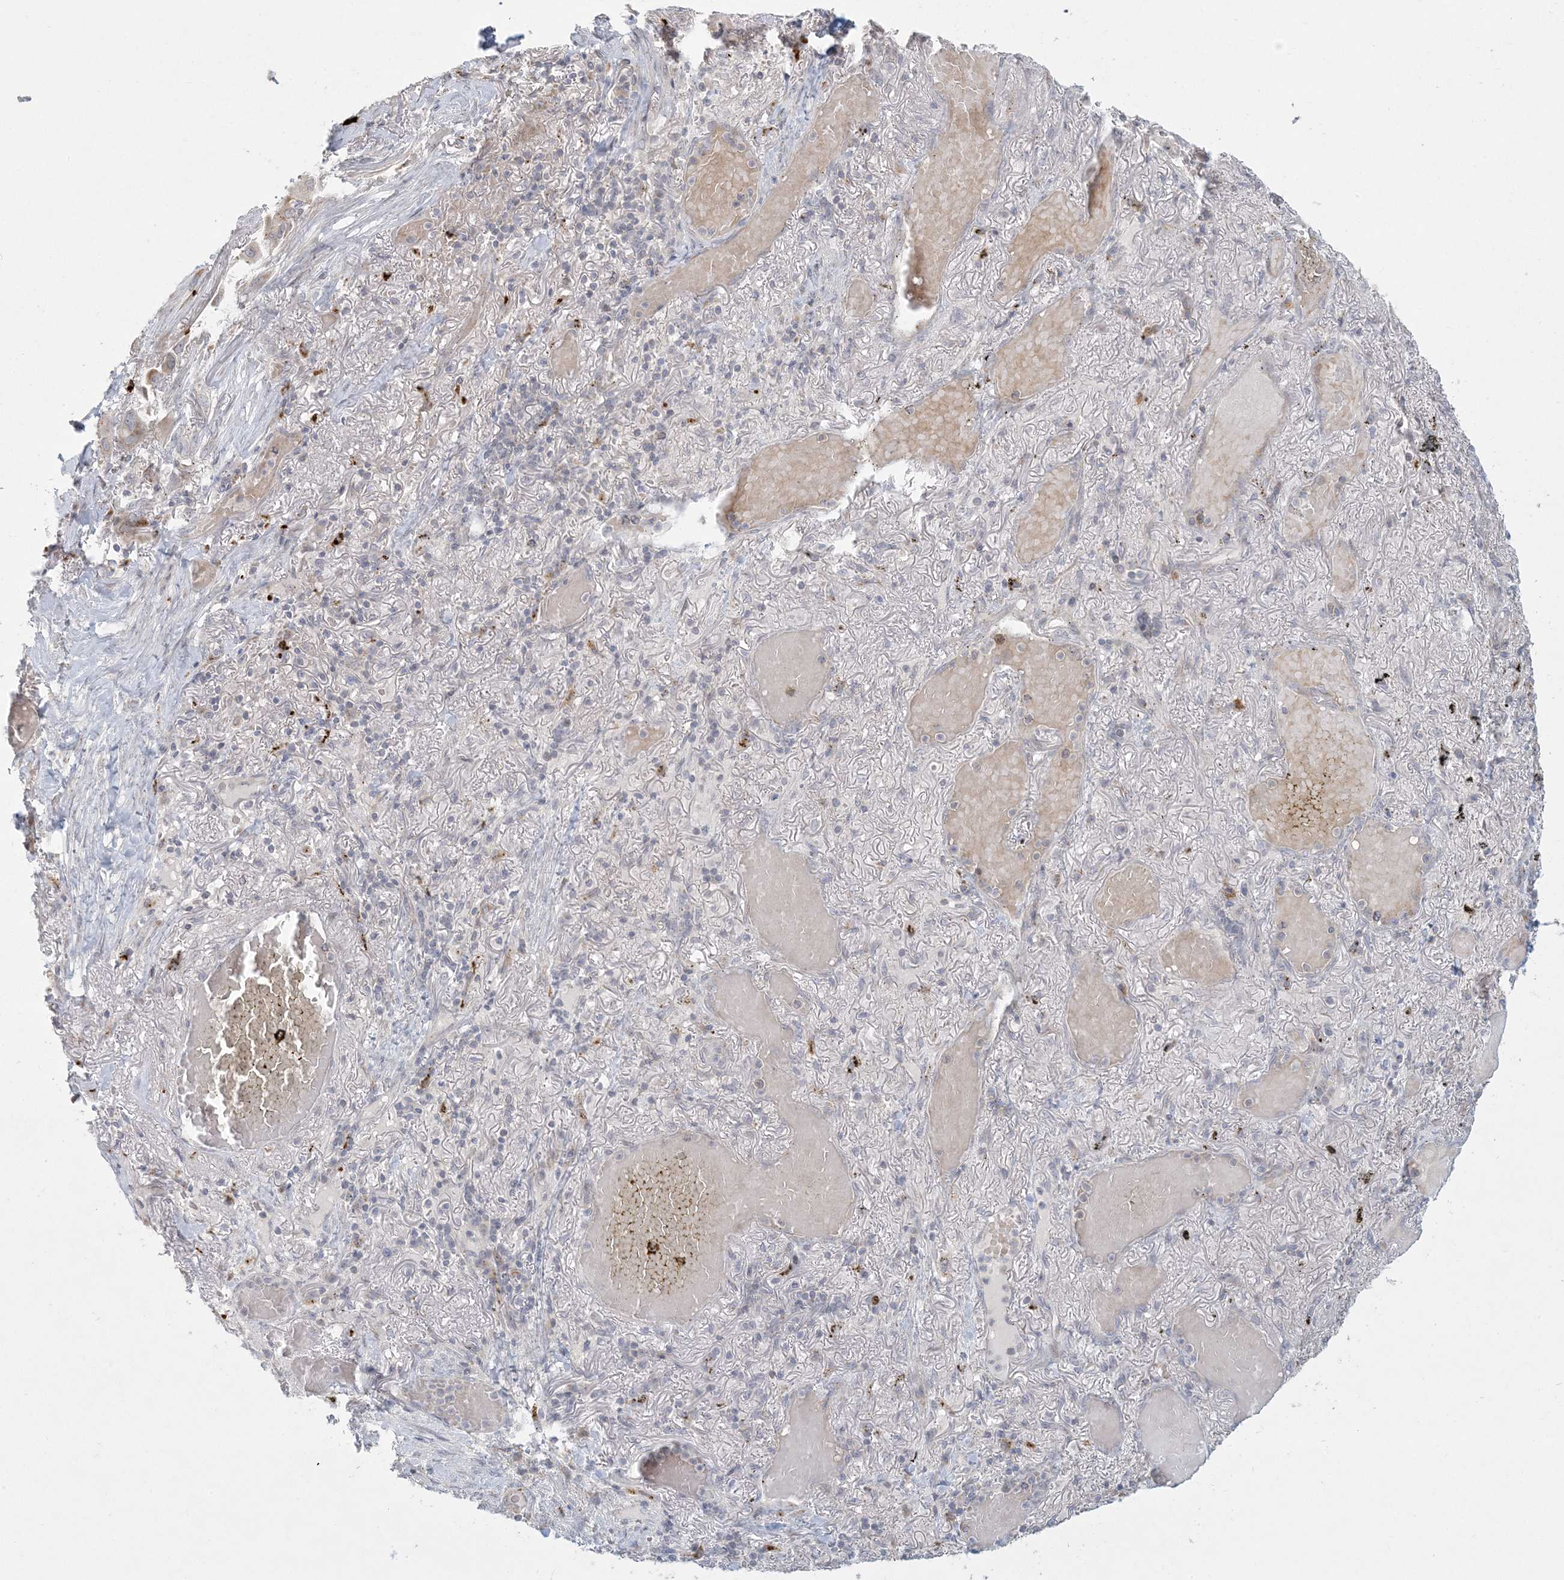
{"staining": {"intensity": "moderate", "quantity": "25%-75%", "location": "cytoplasmic/membranous"}, "tissue": "lung cancer", "cell_type": "Tumor cells", "image_type": "cancer", "snomed": [{"axis": "morphology", "description": "Adenocarcinoma, NOS"}, {"axis": "topography", "description": "Lung"}], "caption": "High-magnification brightfield microscopy of lung cancer stained with DAB (brown) and counterstained with hematoxylin (blue). tumor cells exhibit moderate cytoplasmic/membranous positivity is seen in approximately25%-75% of cells. Nuclei are stained in blue.", "gene": "MCAT", "patient": {"sex": "male", "age": 64}}